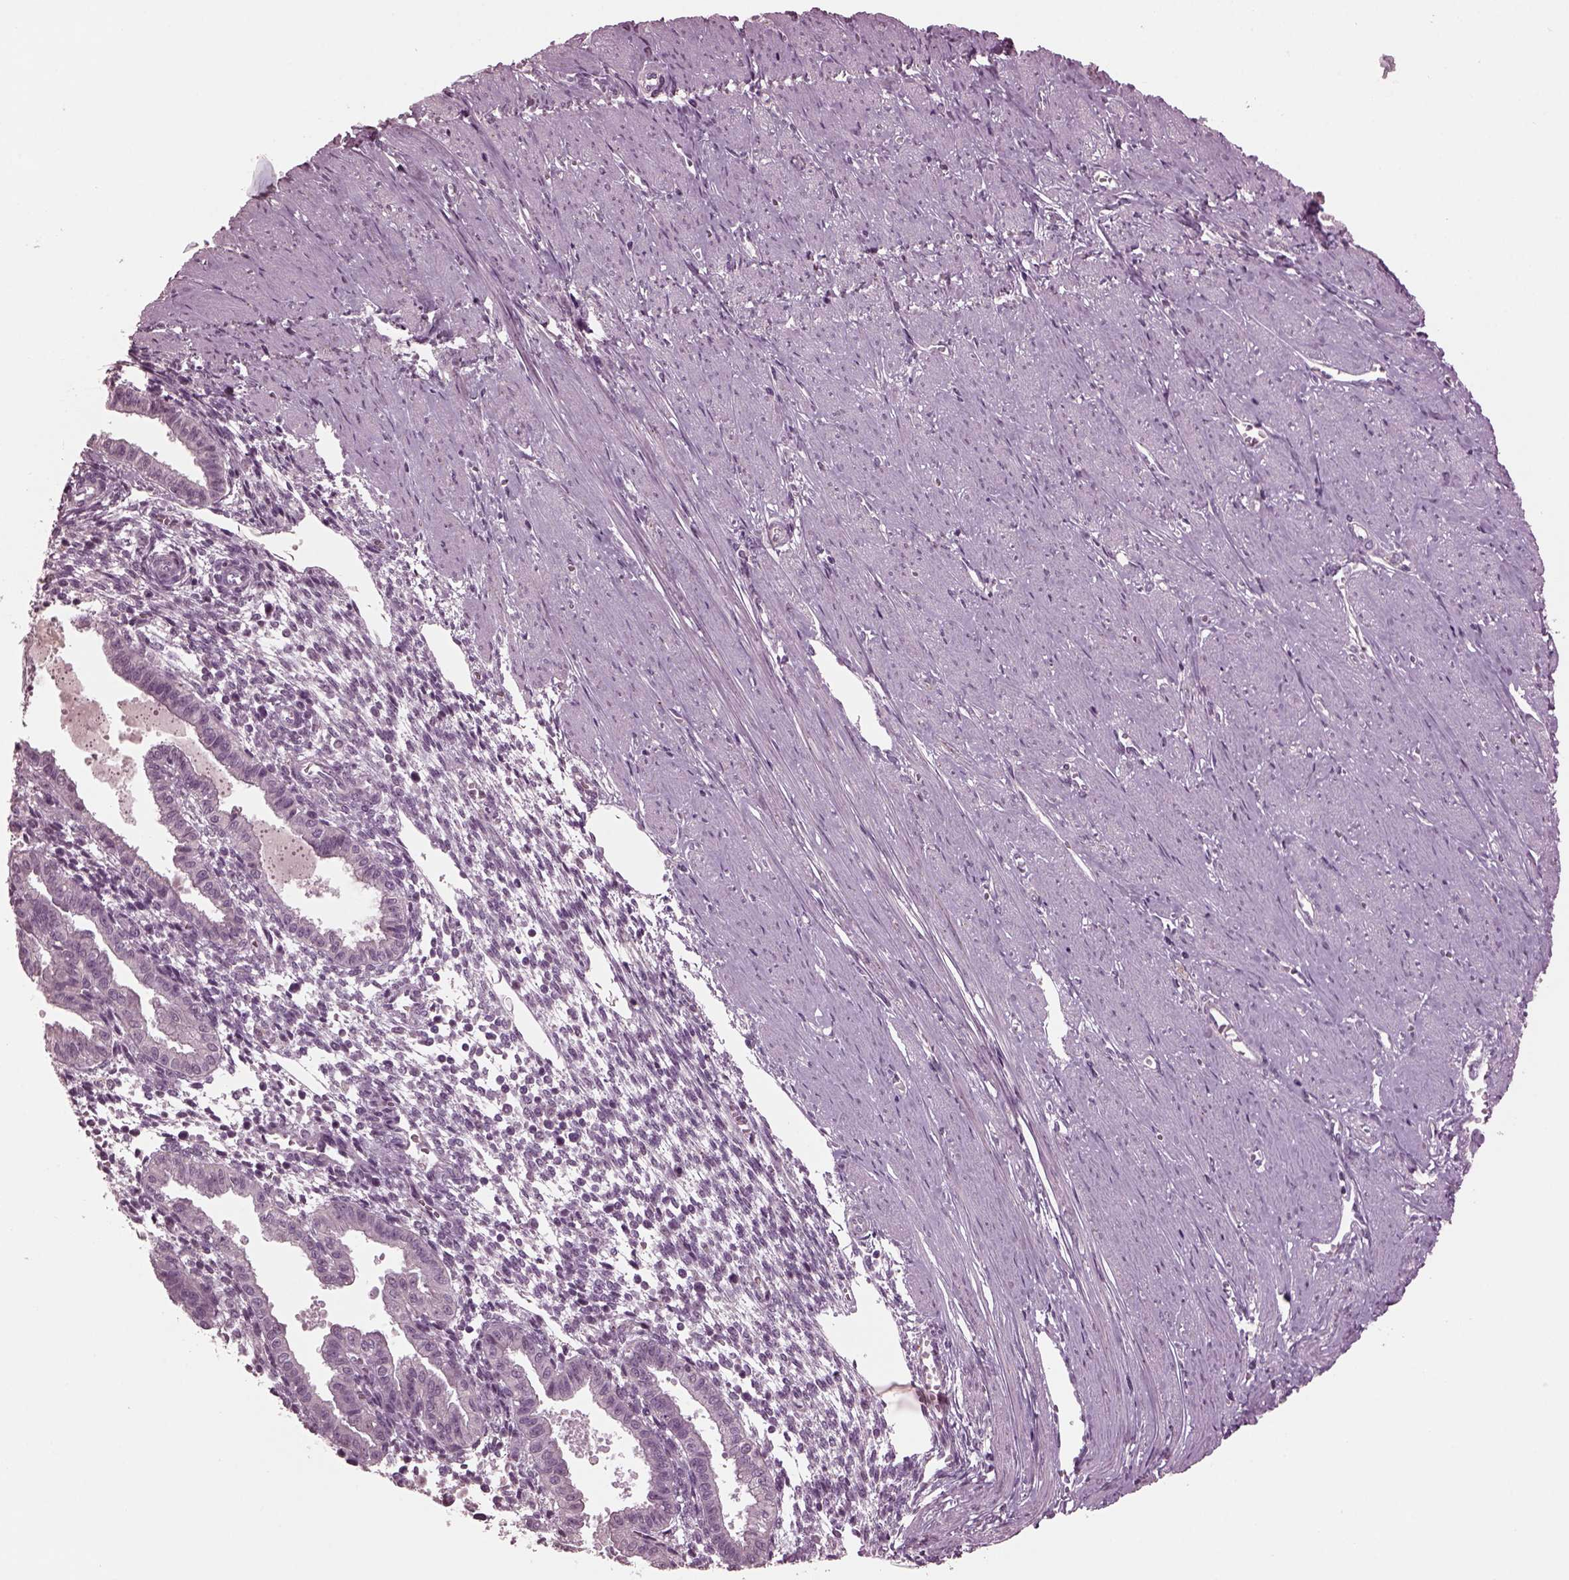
{"staining": {"intensity": "negative", "quantity": "none", "location": "none"}, "tissue": "endometrium", "cell_type": "Cells in endometrial stroma", "image_type": "normal", "snomed": [{"axis": "morphology", "description": "Normal tissue, NOS"}, {"axis": "topography", "description": "Endometrium"}], "caption": "IHC of benign human endometrium displays no staining in cells in endometrial stroma.", "gene": "CLCN4", "patient": {"sex": "female", "age": 37}}